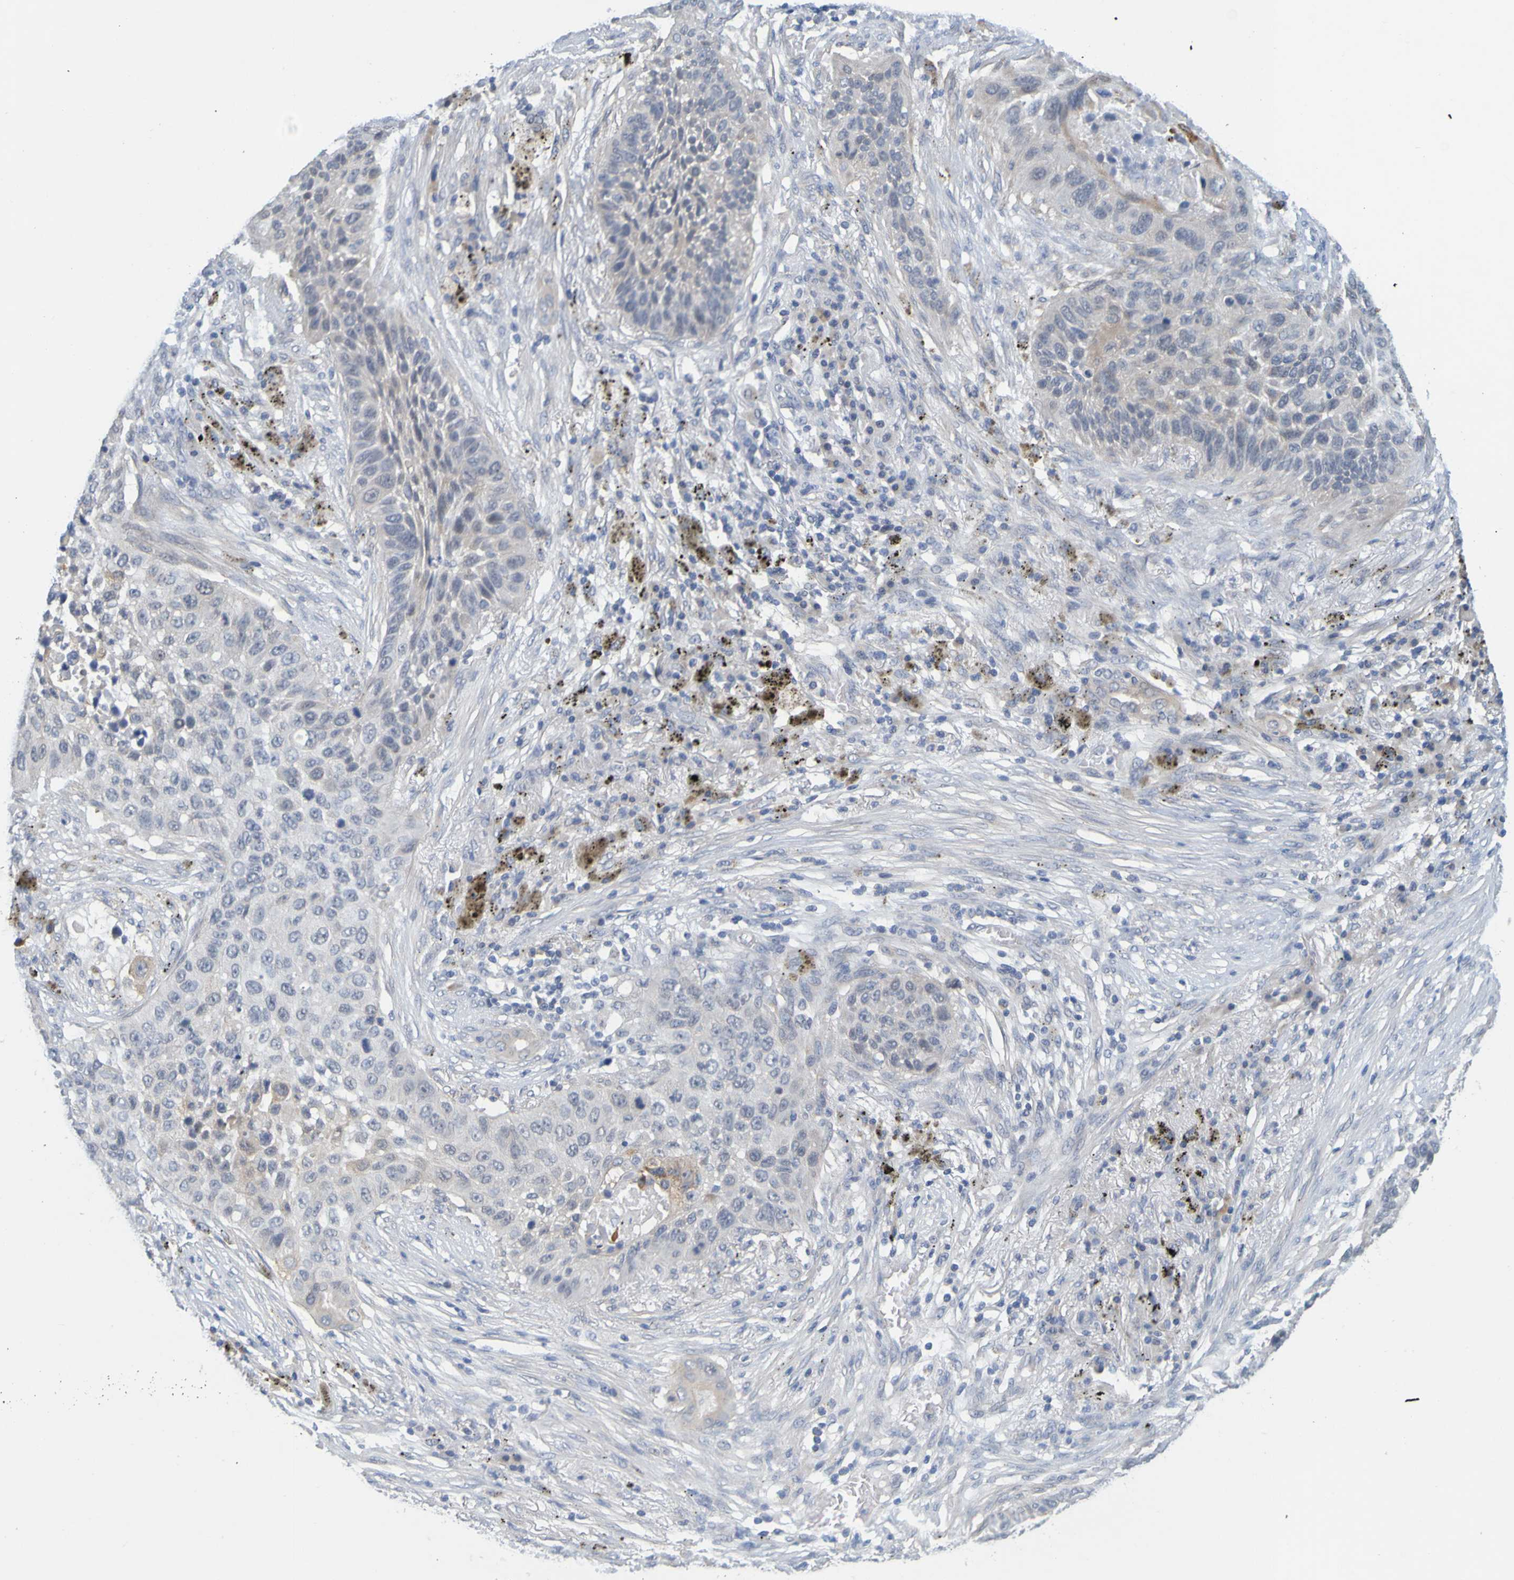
{"staining": {"intensity": "negative", "quantity": "none", "location": "none"}, "tissue": "lung cancer", "cell_type": "Tumor cells", "image_type": "cancer", "snomed": [{"axis": "morphology", "description": "Squamous cell carcinoma, NOS"}, {"axis": "topography", "description": "Lung"}], "caption": "DAB immunohistochemical staining of human lung squamous cell carcinoma displays no significant expression in tumor cells.", "gene": "ENDOU", "patient": {"sex": "male", "age": 57}}